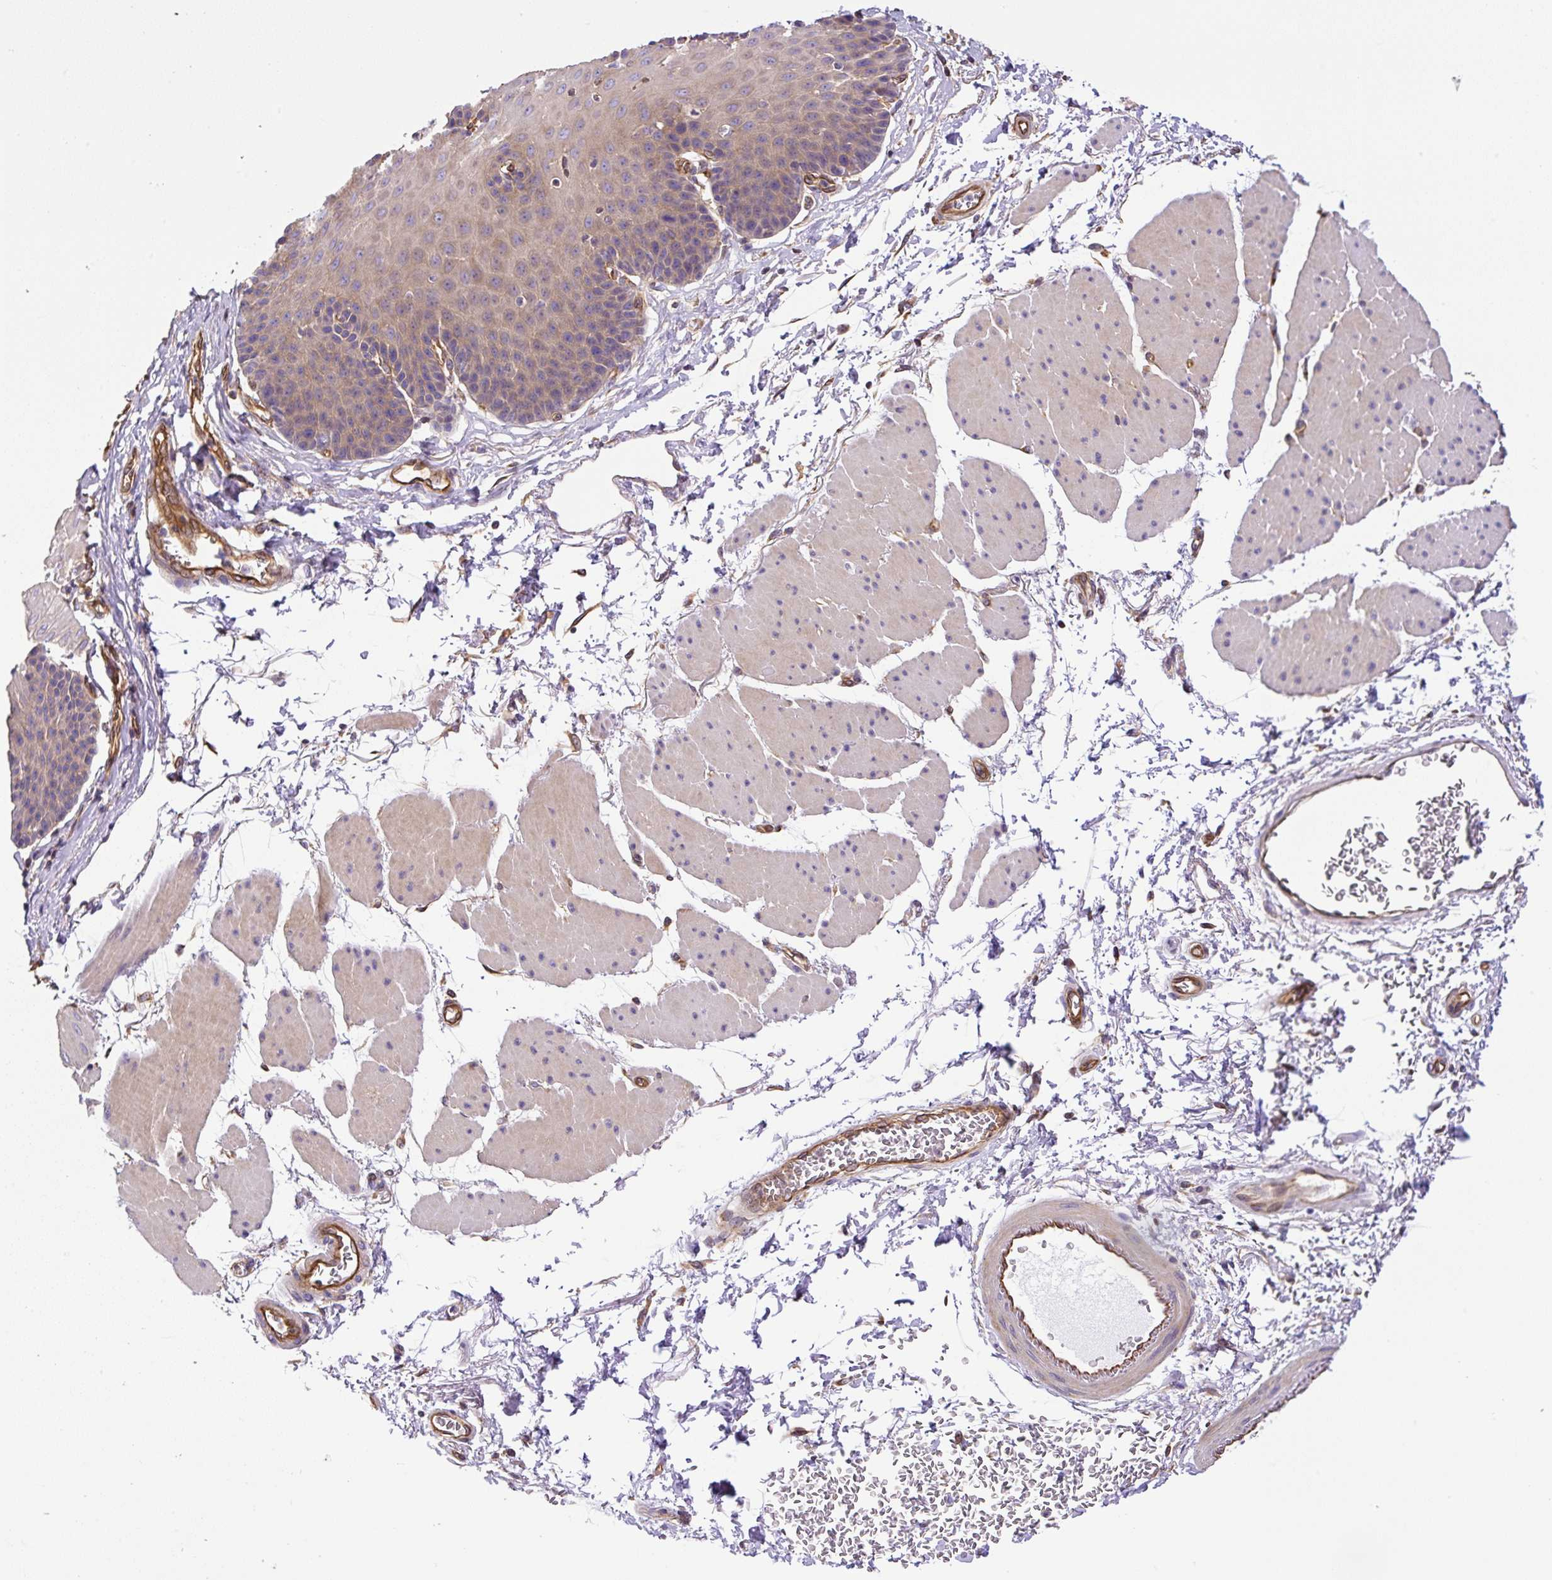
{"staining": {"intensity": "weak", "quantity": "25%-75%", "location": "cytoplasmic/membranous"}, "tissue": "esophagus", "cell_type": "Squamous epithelial cells", "image_type": "normal", "snomed": [{"axis": "morphology", "description": "Normal tissue, NOS"}, {"axis": "topography", "description": "Esophagus"}], "caption": "The histopathology image demonstrates a brown stain indicating the presence of a protein in the cytoplasmic/membranous of squamous epithelial cells in esophagus. (Stains: DAB (3,3'-diaminobenzidine) in brown, nuclei in blue, Microscopy: brightfield microscopy at high magnification).", "gene": "DCTN1", "patient": {"sex": "female", "age": 81}}